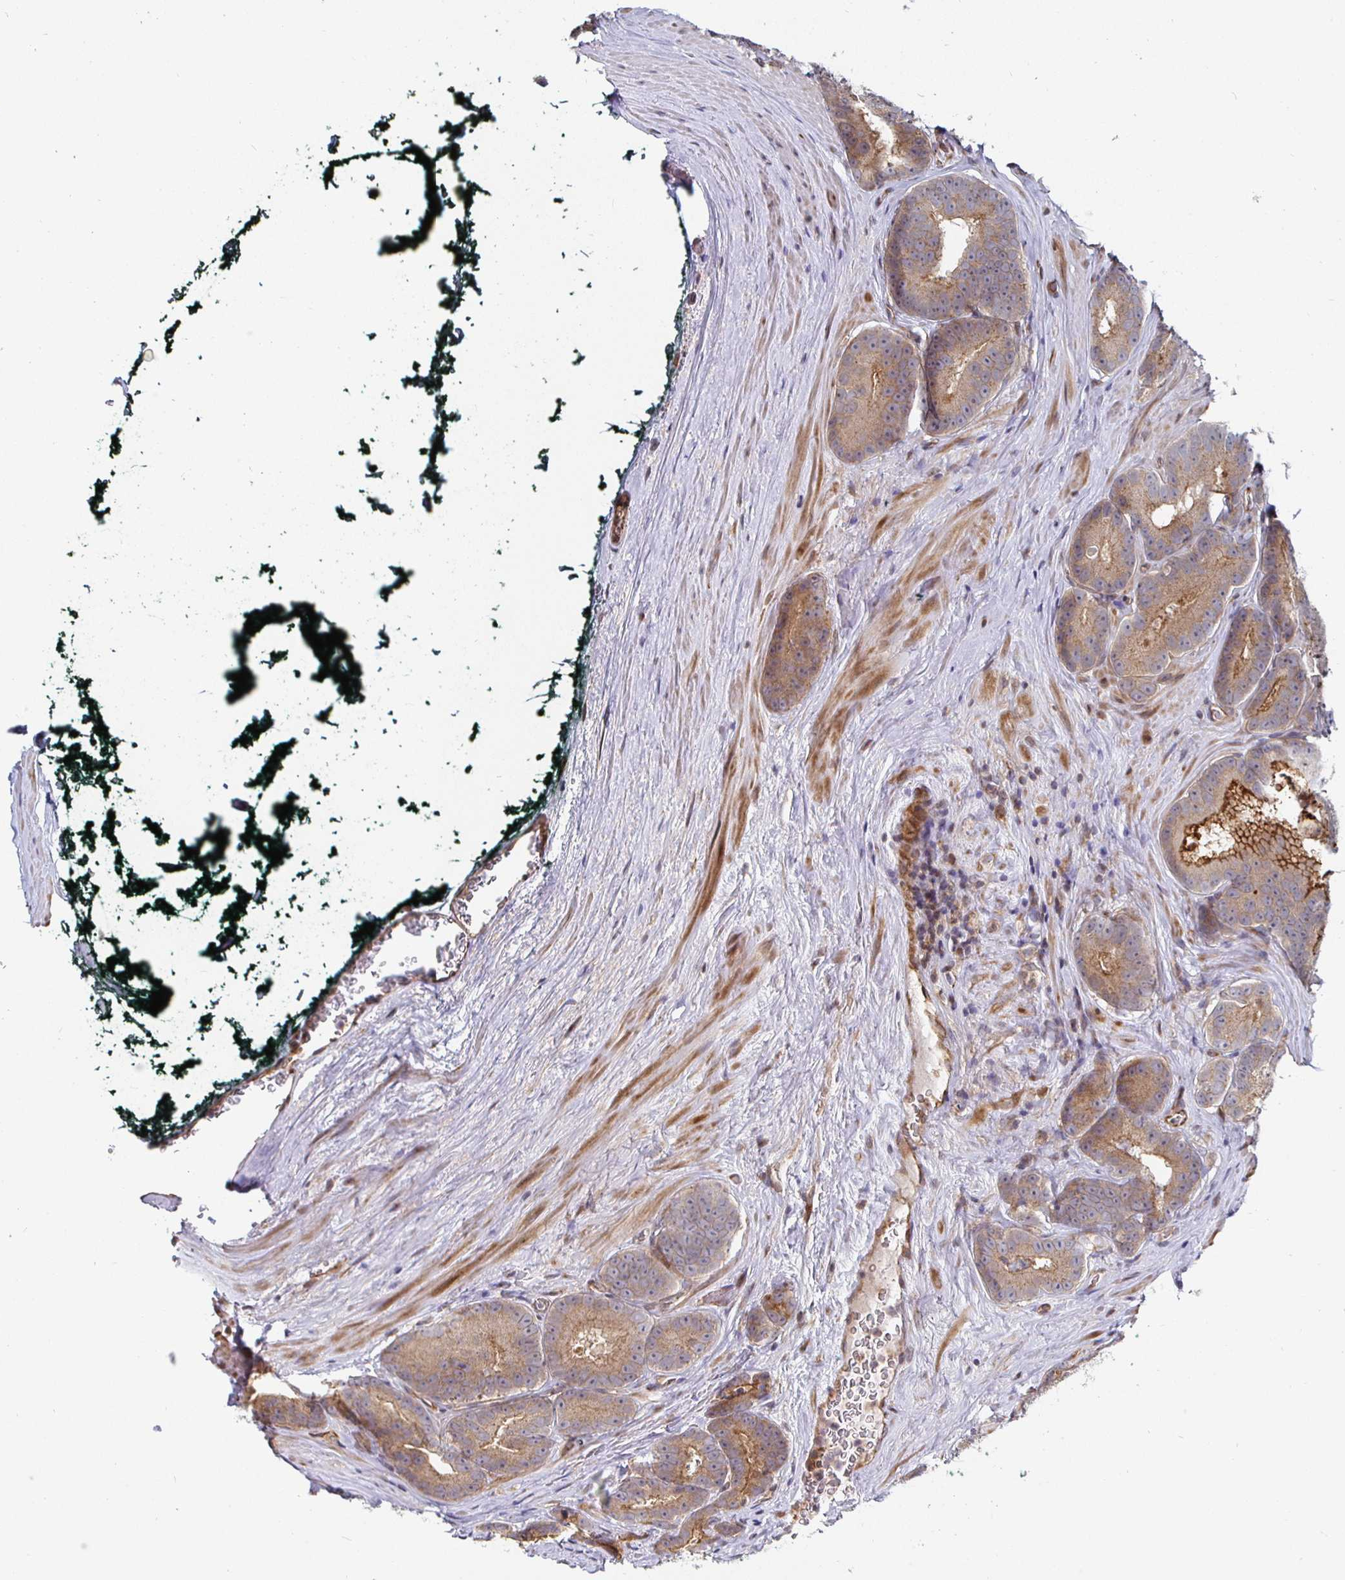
{"staining": {"intensity": "moderate", "quantity": ">75%", "location": "cytoplasmic/membranous"}, "tissue": "prostate cancer", "cell_type": "Tumor cells", "image_type": "cancer", "snomed": [{"axis": "morphology", "description": "Adenocarcinoma, Low grade"}, {"axis": "topography", "description": "Prostate"}], "caption": "A high-resolution micrograph shows immunohistochemistry staining of low-grade adenocarcinoma (prostate), which demonstrates moderate cytoplasmic/membranous positivity in approximately >75% of tumor cells.", "gene": "TBKBP1", "patient": {"sex": "male", "age": 62}}